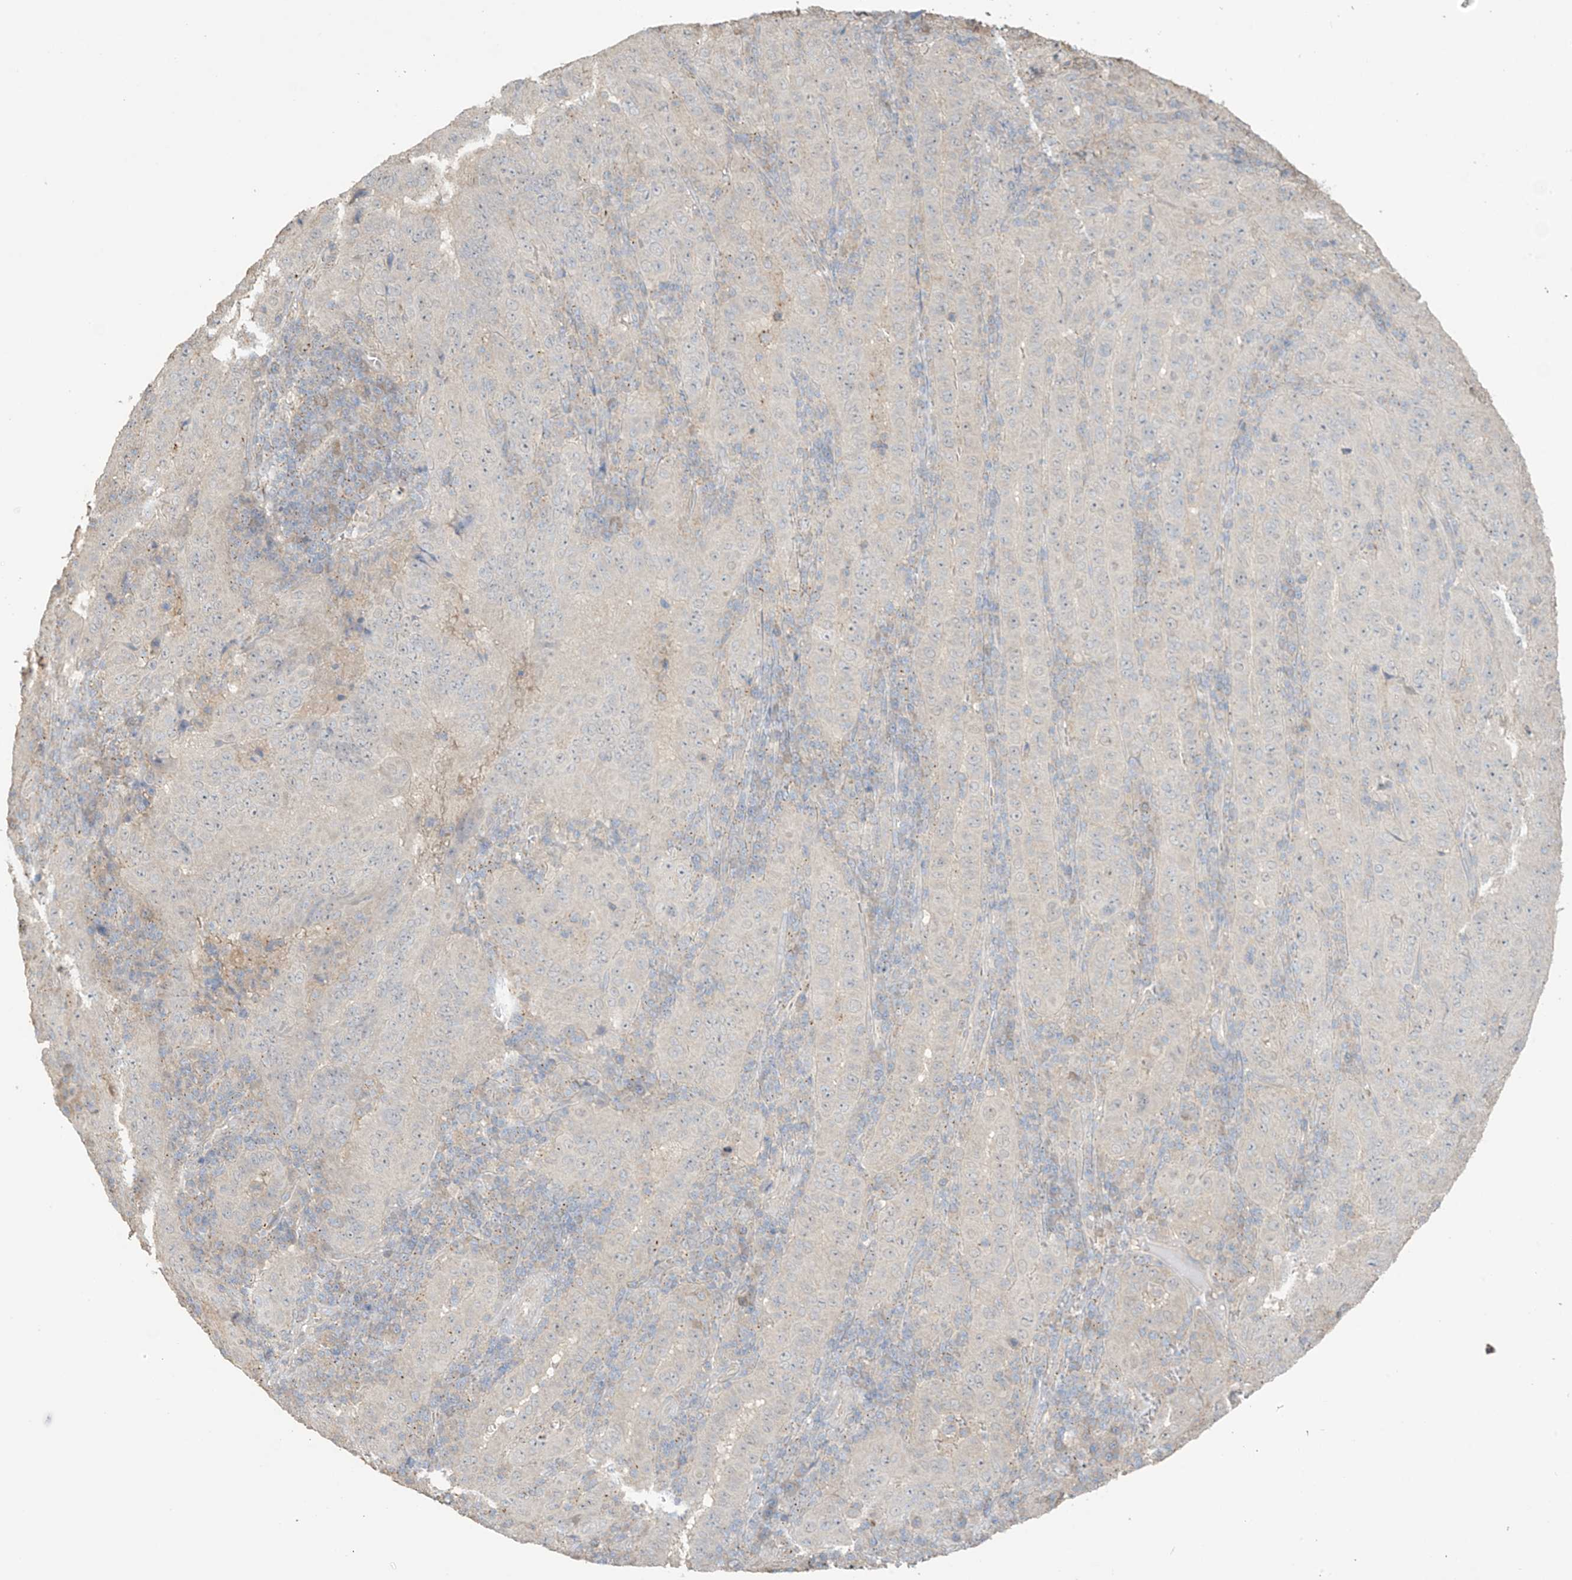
{"staining": {"intensity": "negative", "quantity": "none", "location": "none"}, "tissue": "pancreatic cancer", "cell_type": "Tumor cells", "image_type": "cancer", "snomed": [{"axis": "morphology", "description": "Adenocarcinoma, NOS"}, {"axis": "topography", "description": "Pancreas"}], "caption": "Pancreatic adenocarcinoma was stained to show a protein in brown. There is no significant positivity in tumor cells. (DAB (3,3'-diaminobenzidine) IHC visualized using brightfield microscopy, high magnification).", "gene": "SLFN14", "patient": {"sex": "male", "age": 63}}